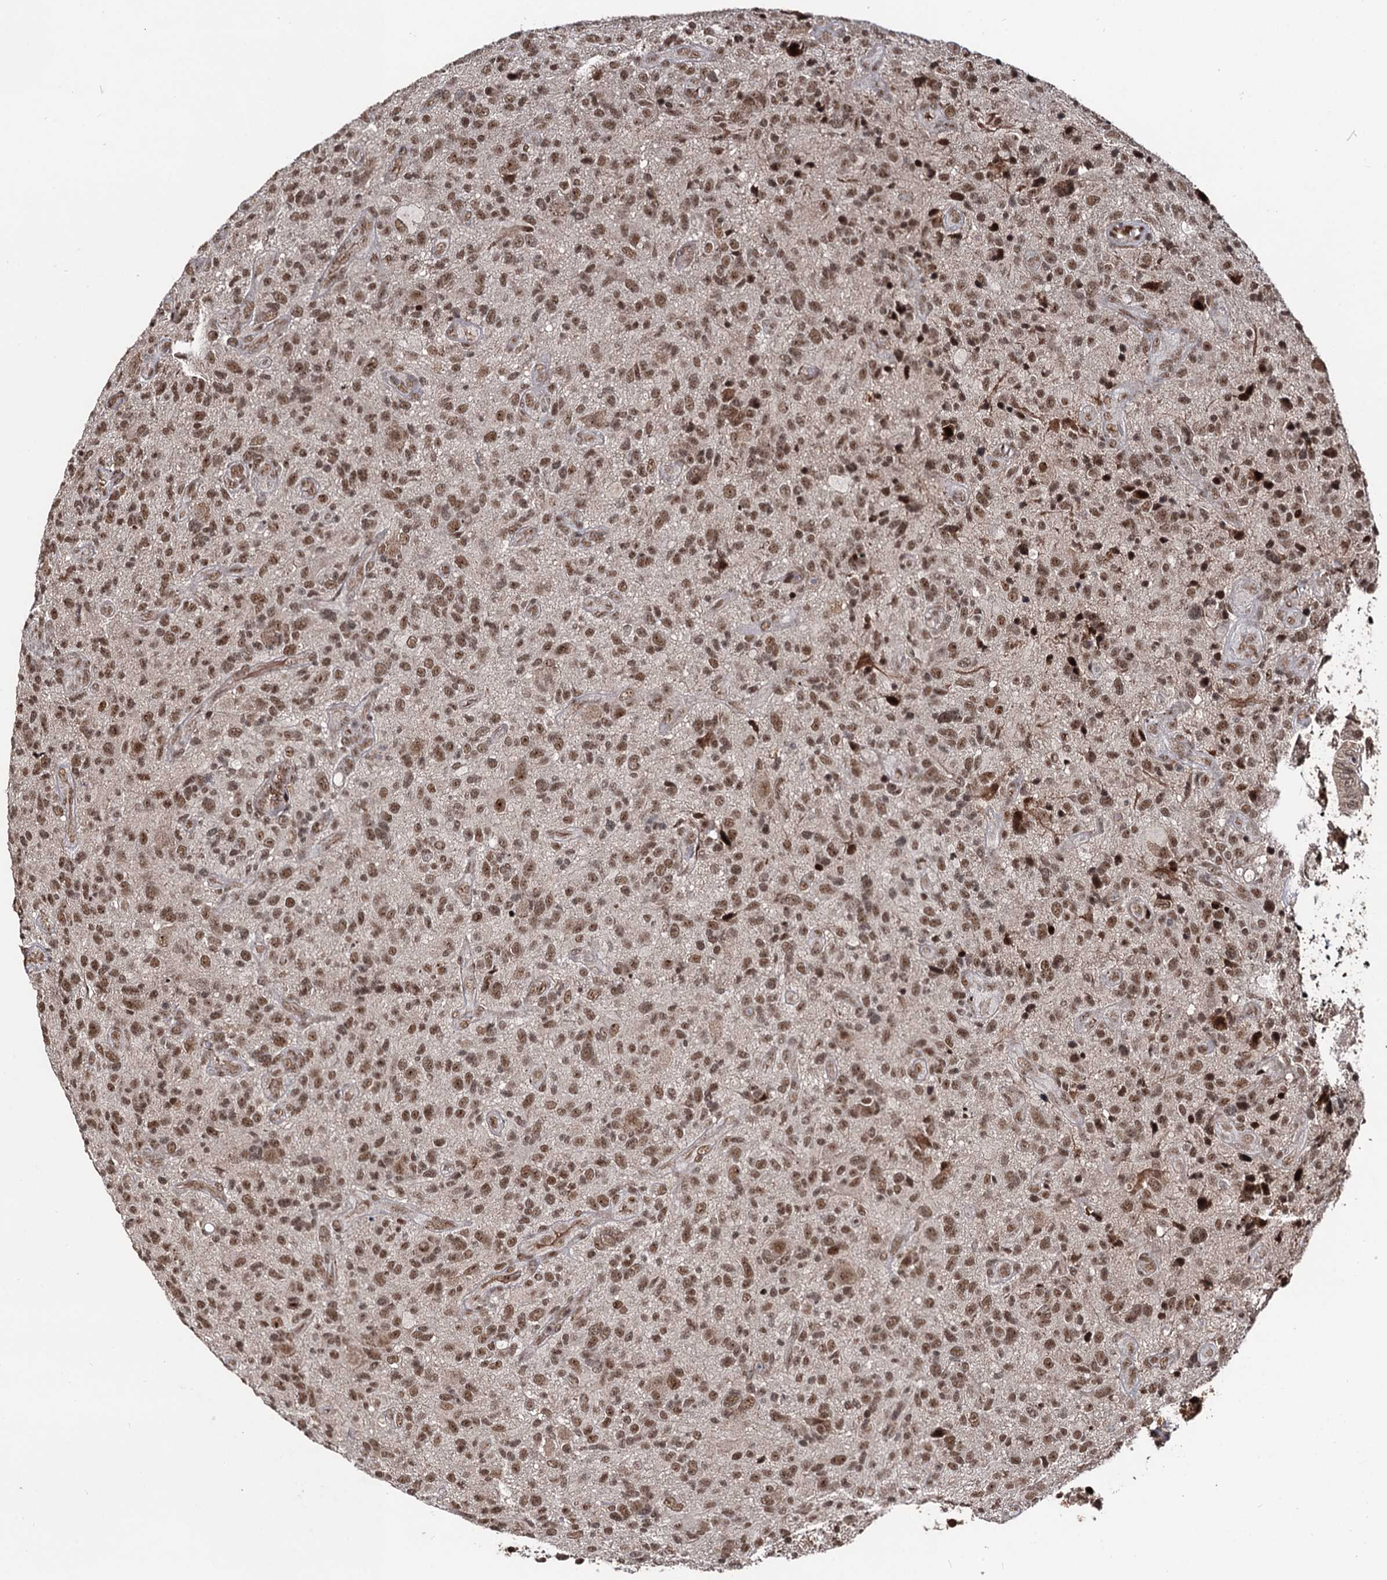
{"staining": {"intensity": "moderate", "quantity": ">75%", "location": "nuclear"}, "tissue": "glioma", "cell_type": "Tumor cells", "image_type": "cancer", "snomed": [{"axis": "morphology", "description": "Glioma, malignant, High grade"}, {"axis": "topography", "description": "Brain"}], "caption": "DAB immunohistochemical staining of glioma demonstrates moderate nuclear protein expression in about >75% of tumor cells.", "gene": "SFSWAP", "patient": {"sex": "male", "age": 47}}